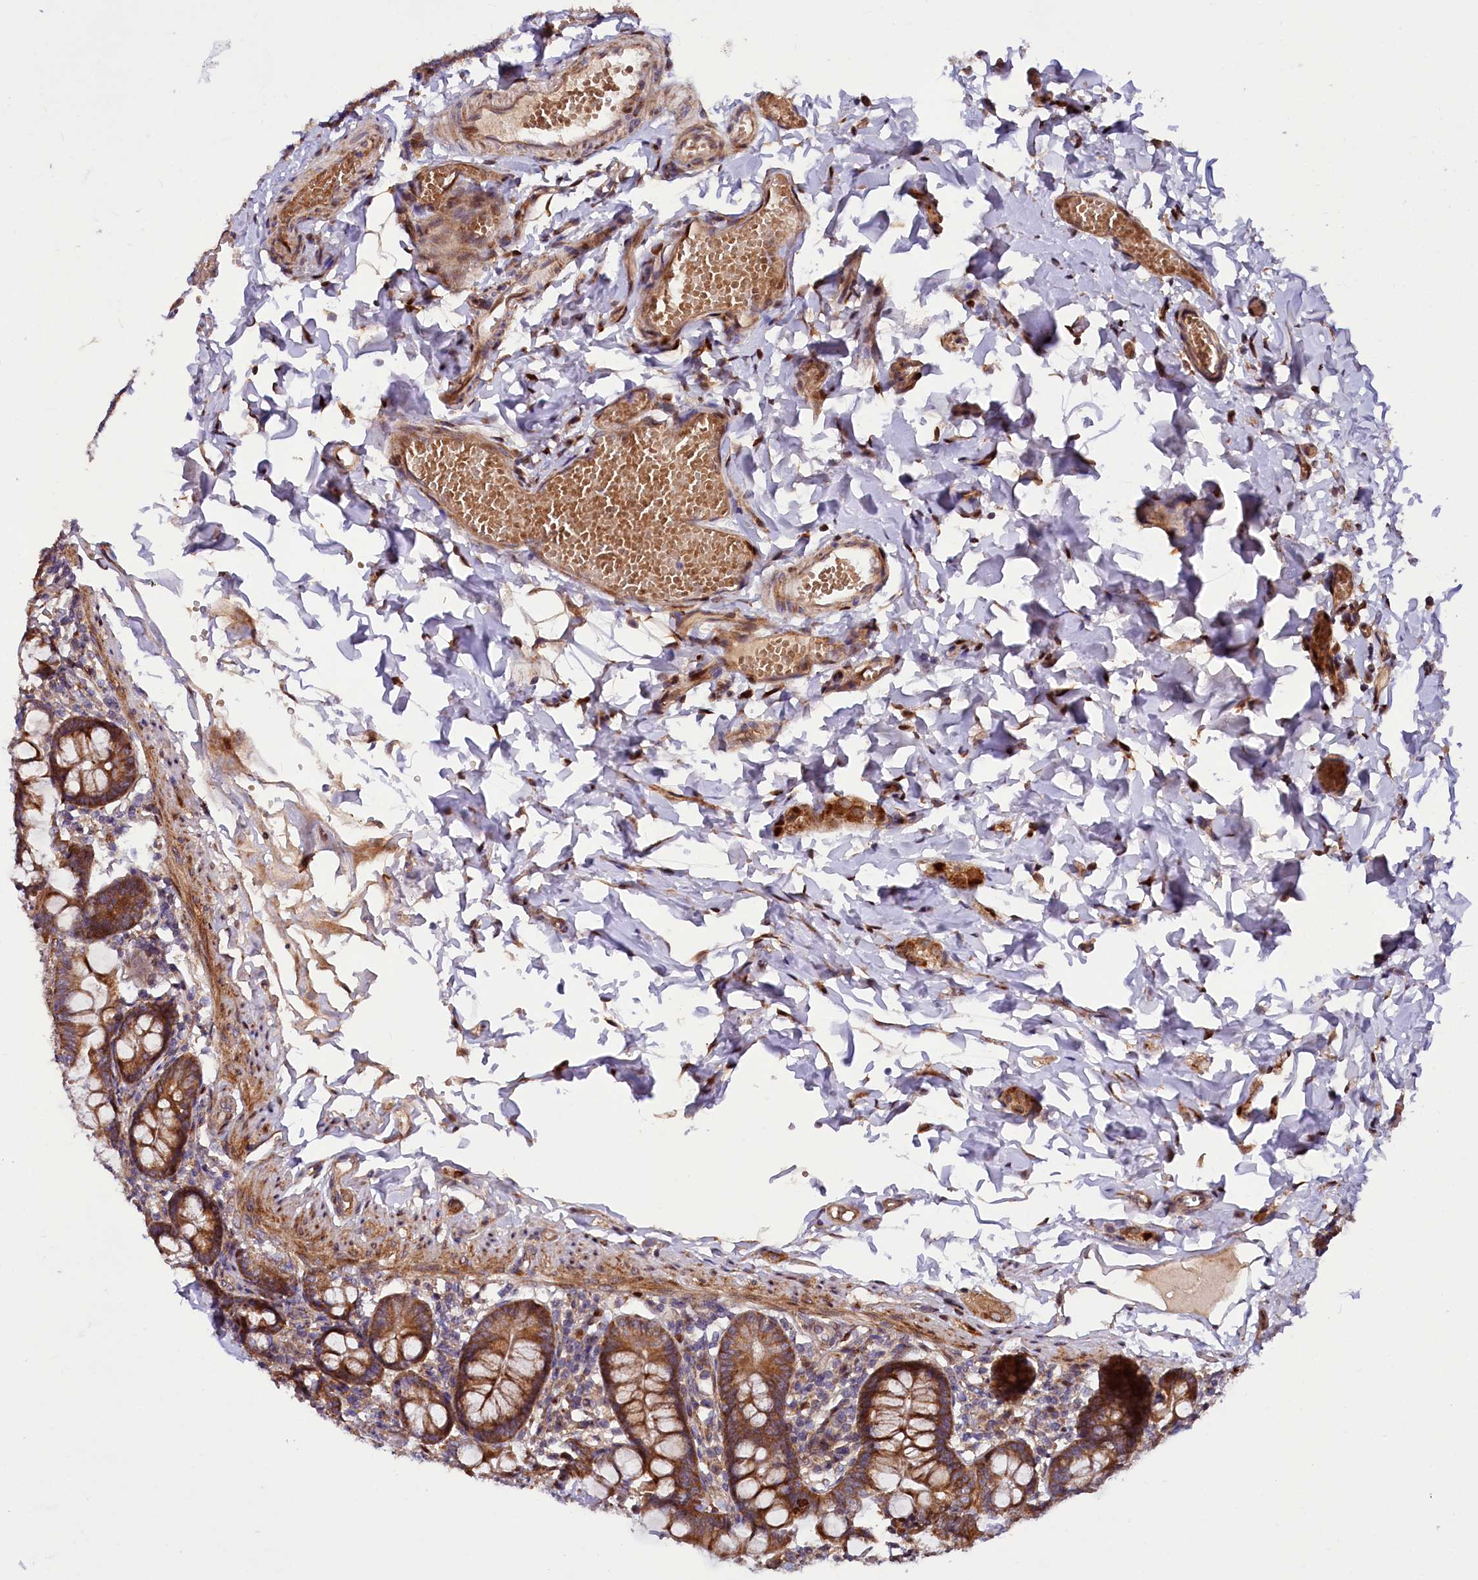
{"staining": {"intensity": "strong", "quantity": ">75%", "location": "cytoplasmic/membranous"}, "tissue": "small intestine", "cell_type": "Glandular cells", "image_type": "normal", "snomed": [{"axis": "morphology", "description": "Normal tissue, NOS"}, {"axis": "topography", "description": "Small intestine"}], "caption": "DAB (3,3'-diaminobenzidine) immunohistochemical staining of unremarkable human small intestine exhibits strong cytoplasmic/membranous protein staining in about >75% of glandular cells.", "gene": "PDZRN3", "patient": {"sex": "male", "age": 7}}